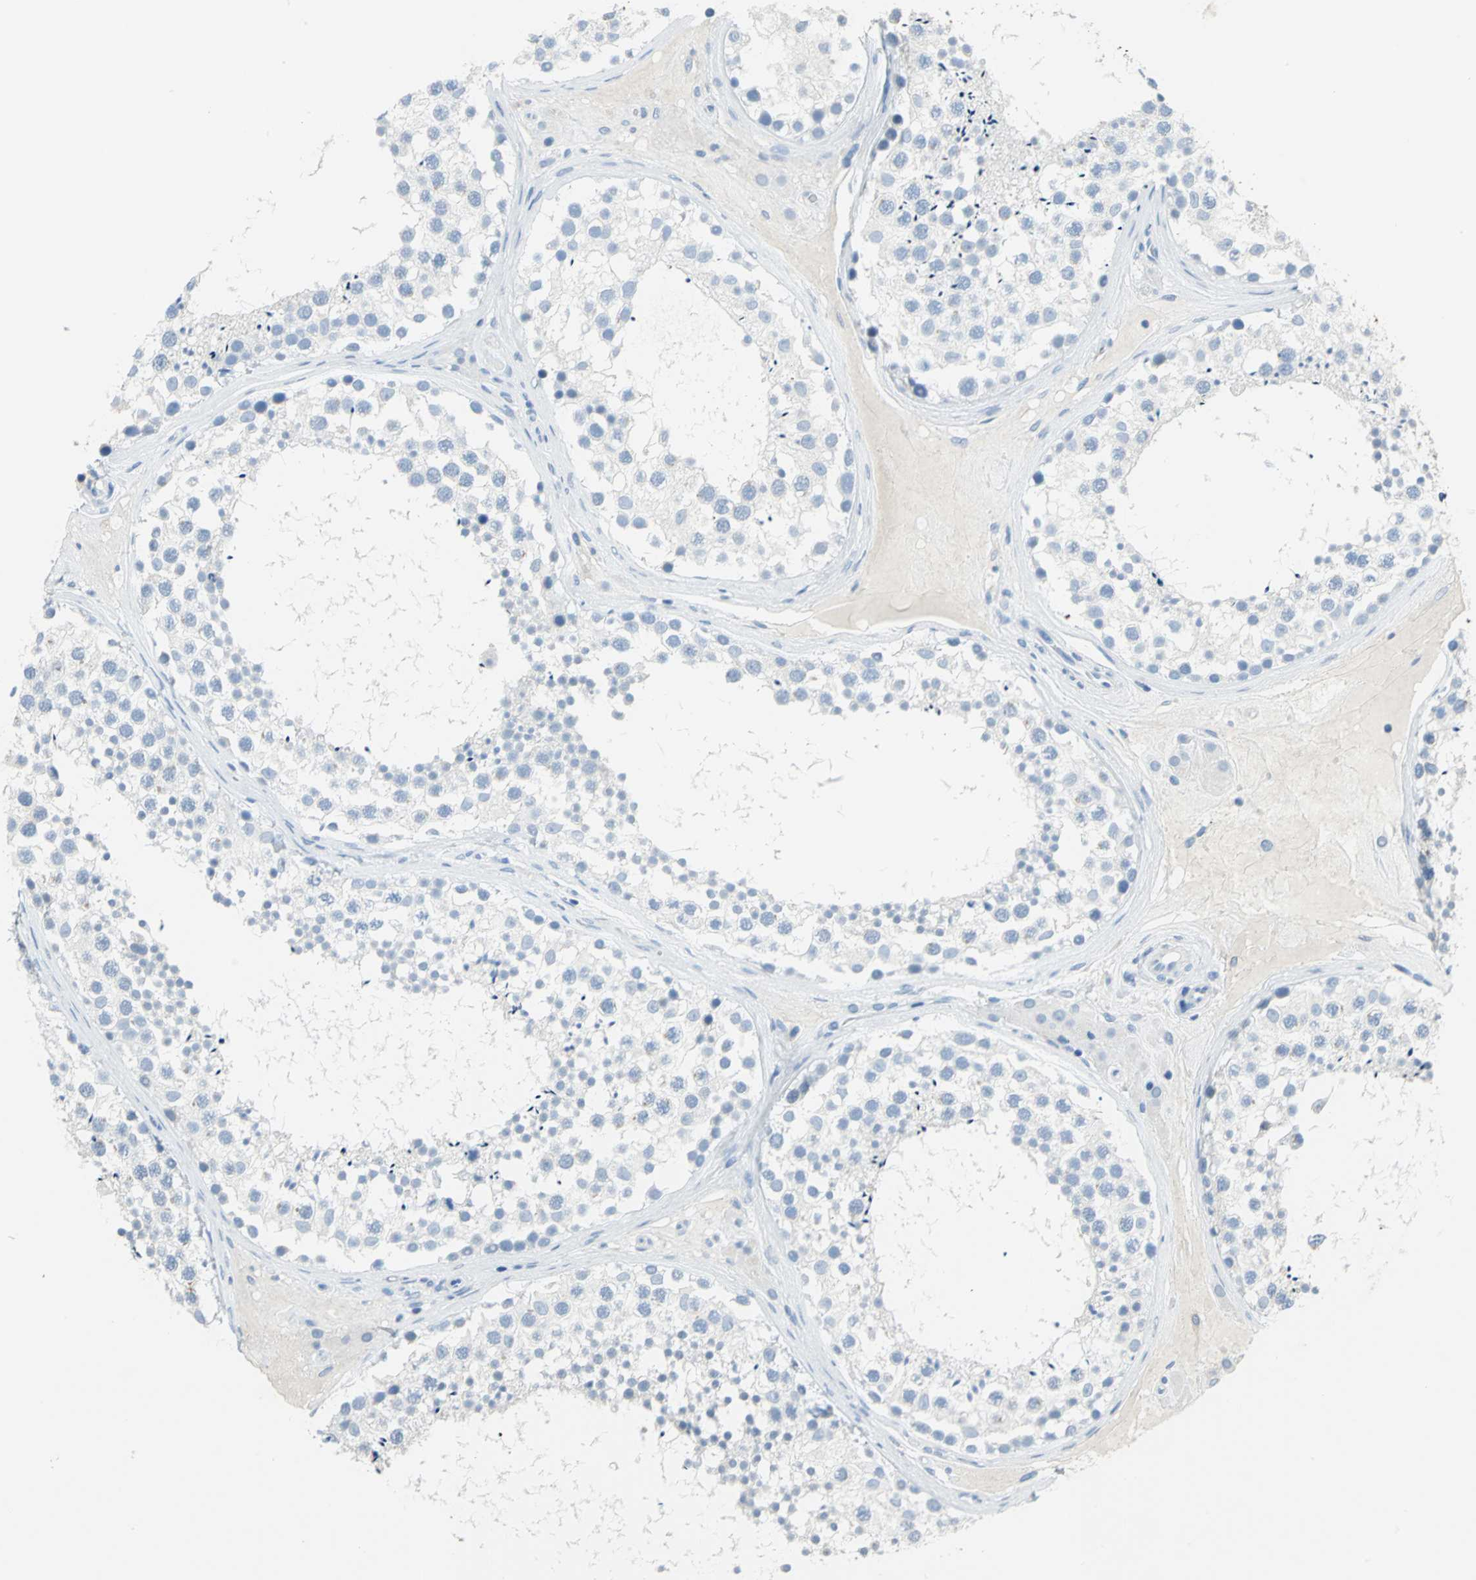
{"staining": {"intensity": "negative", "quantity": "none", "location": "none"}, "tissue": "testis", "cell_type": "Cells in seminiferous ducts", "image_type": "normal", "snomed": [{"axis": "morphology", "description": "Normal tissue, NOS"}, {"axis": "topography", "description": "Testis"}], "caption": "The IHC micrograph has no significant staining in cells in seminiferous ducts of testis. (DAB immunohistochemistry (IHC), high magnification).", "gene": "PKLR", "patient": {"sex": "male", "age": 46}}